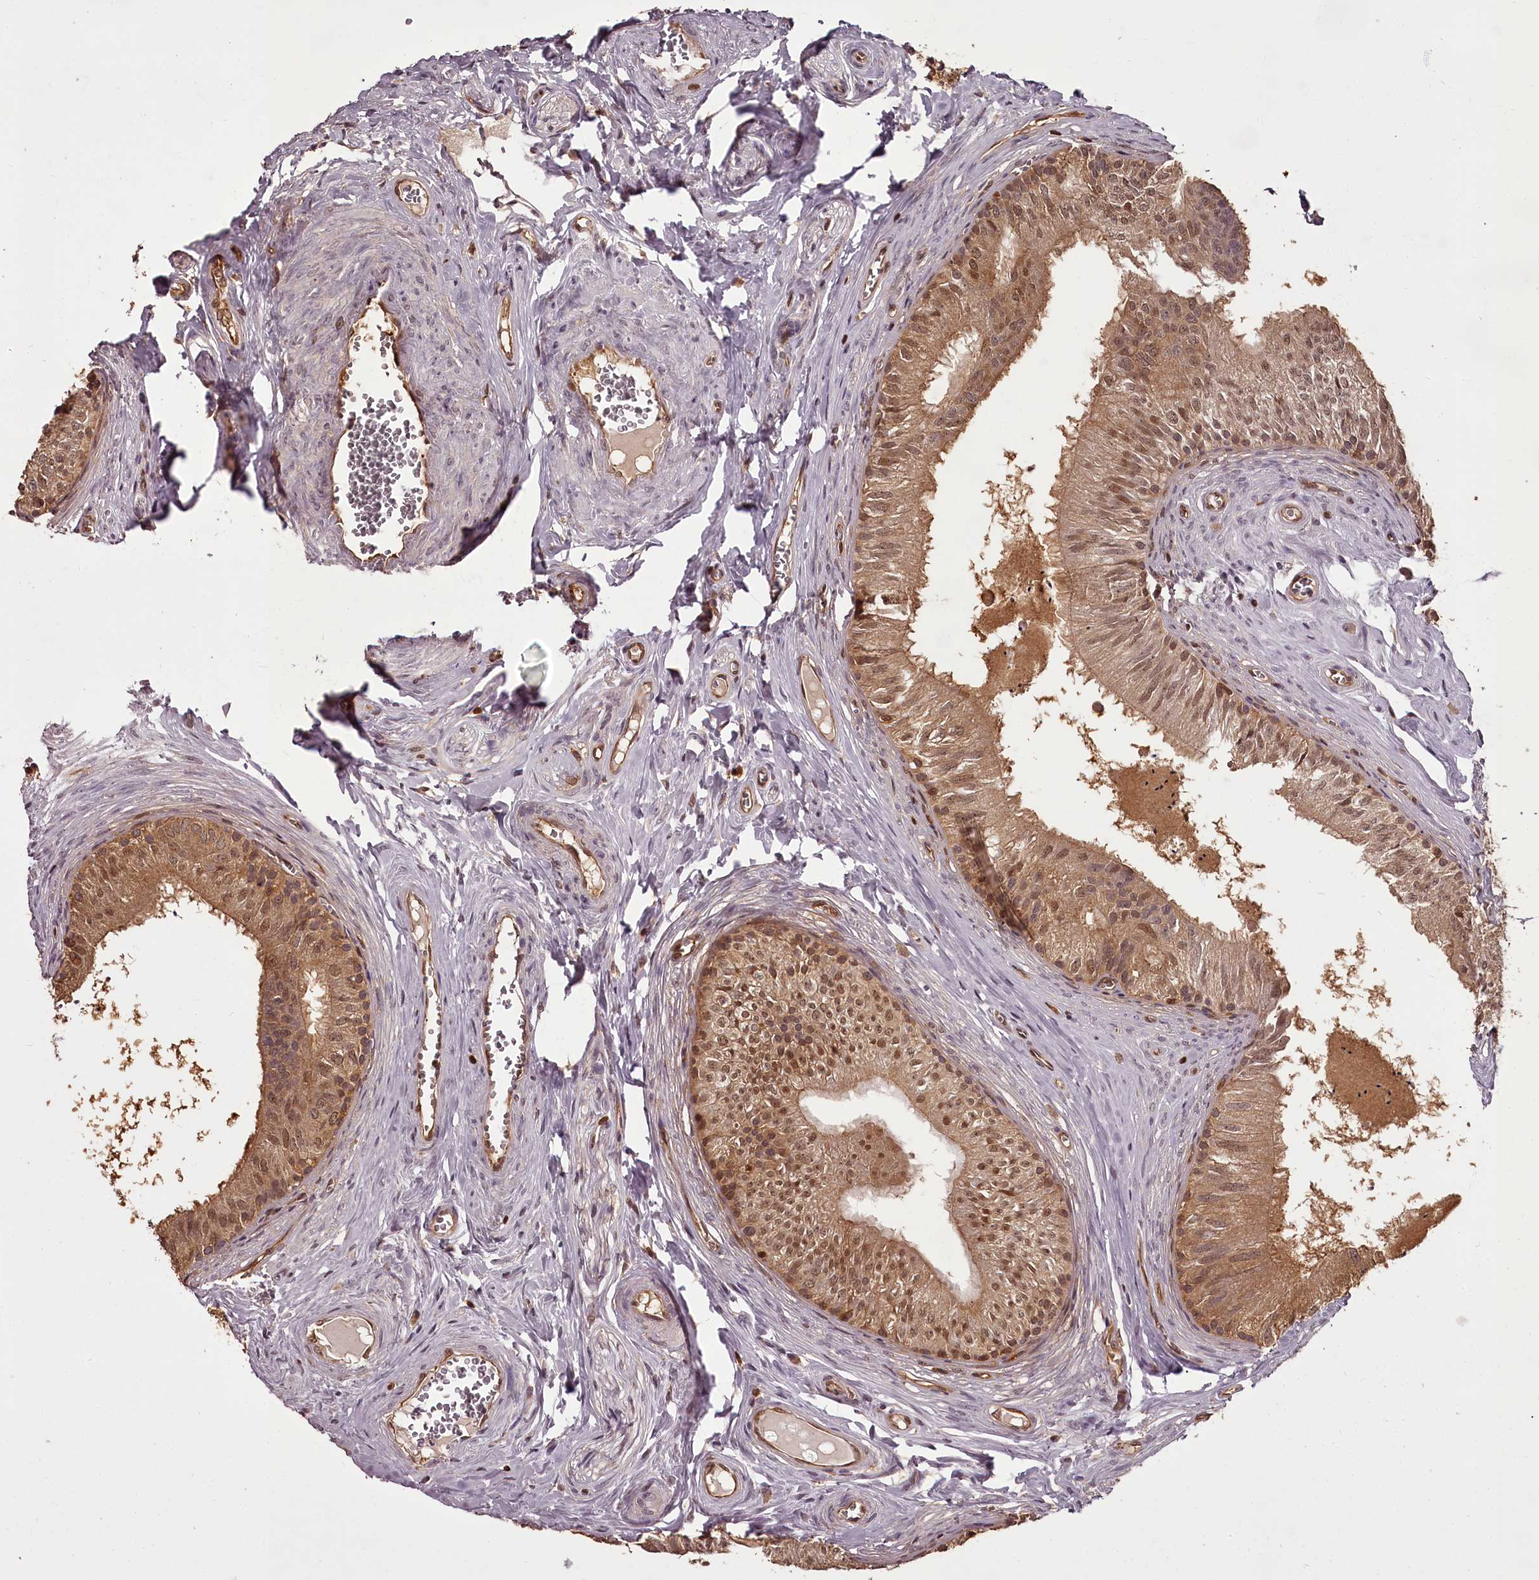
{"staining": {"intensity": "moderate", "quantity": ">75%", "location": "cytoplasmic/membranous,nuclear"}, "tissue": "epididymis", "cell_type": "Glandular cells", "image_type": "normal", "snomed": [{"axis": "morphology", "description": "Normal tissue, NOS"}, {"axis": "topography", "description": "Epididymis"}], "caption": "Immunohistochemistry (DAB (3,3'-diaminobenzidine)) staining of normal human epididymis demonstrates moderate cytoplasmic/membranous,nuclear protein expression in approximately >75% of glandular cells.", "gene": "NPRL2", "patient": {"sex": "male", "age": 46}}